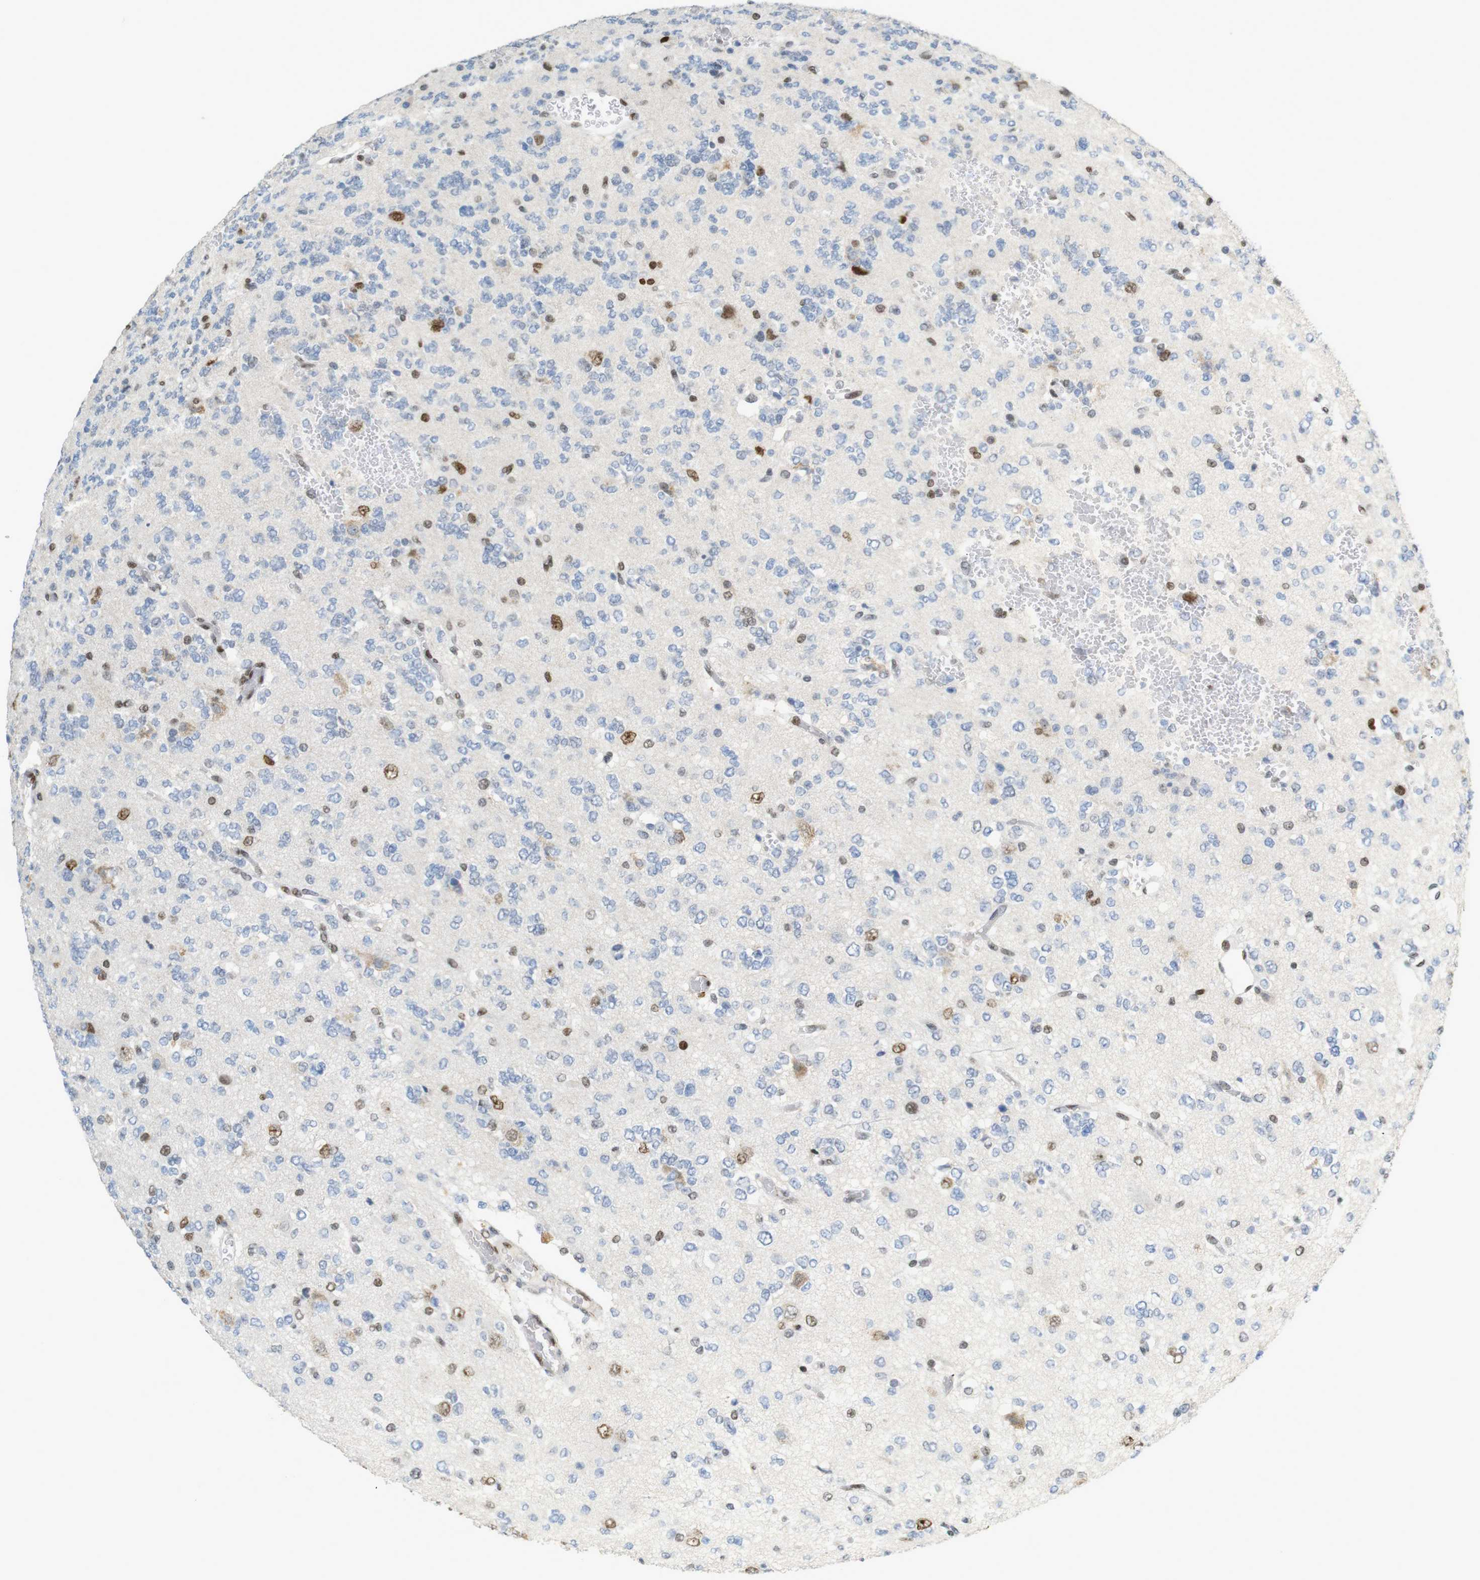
{"staining": {"intensity": "moderate", "quantity": "25%-75%", "location": "nuclear"}, "tissue": "glioma", "cell_type": "Tumor cells", "image_type": "cancer", "snomed": [{"axis": "morphology", "description": "Glioma, malignant, Low grade"}, {"axis": "topography", "description": "Brain"}], "caption": "This micrograph exhibits immunohistochemistry (IHC) staining of human malignant low-grade glioma, with medium moderate nuclear positivity in about 25%-75% of tumor cells.", "gene": "RIOX2", "patient": {"sex": "male", "age": 38}}